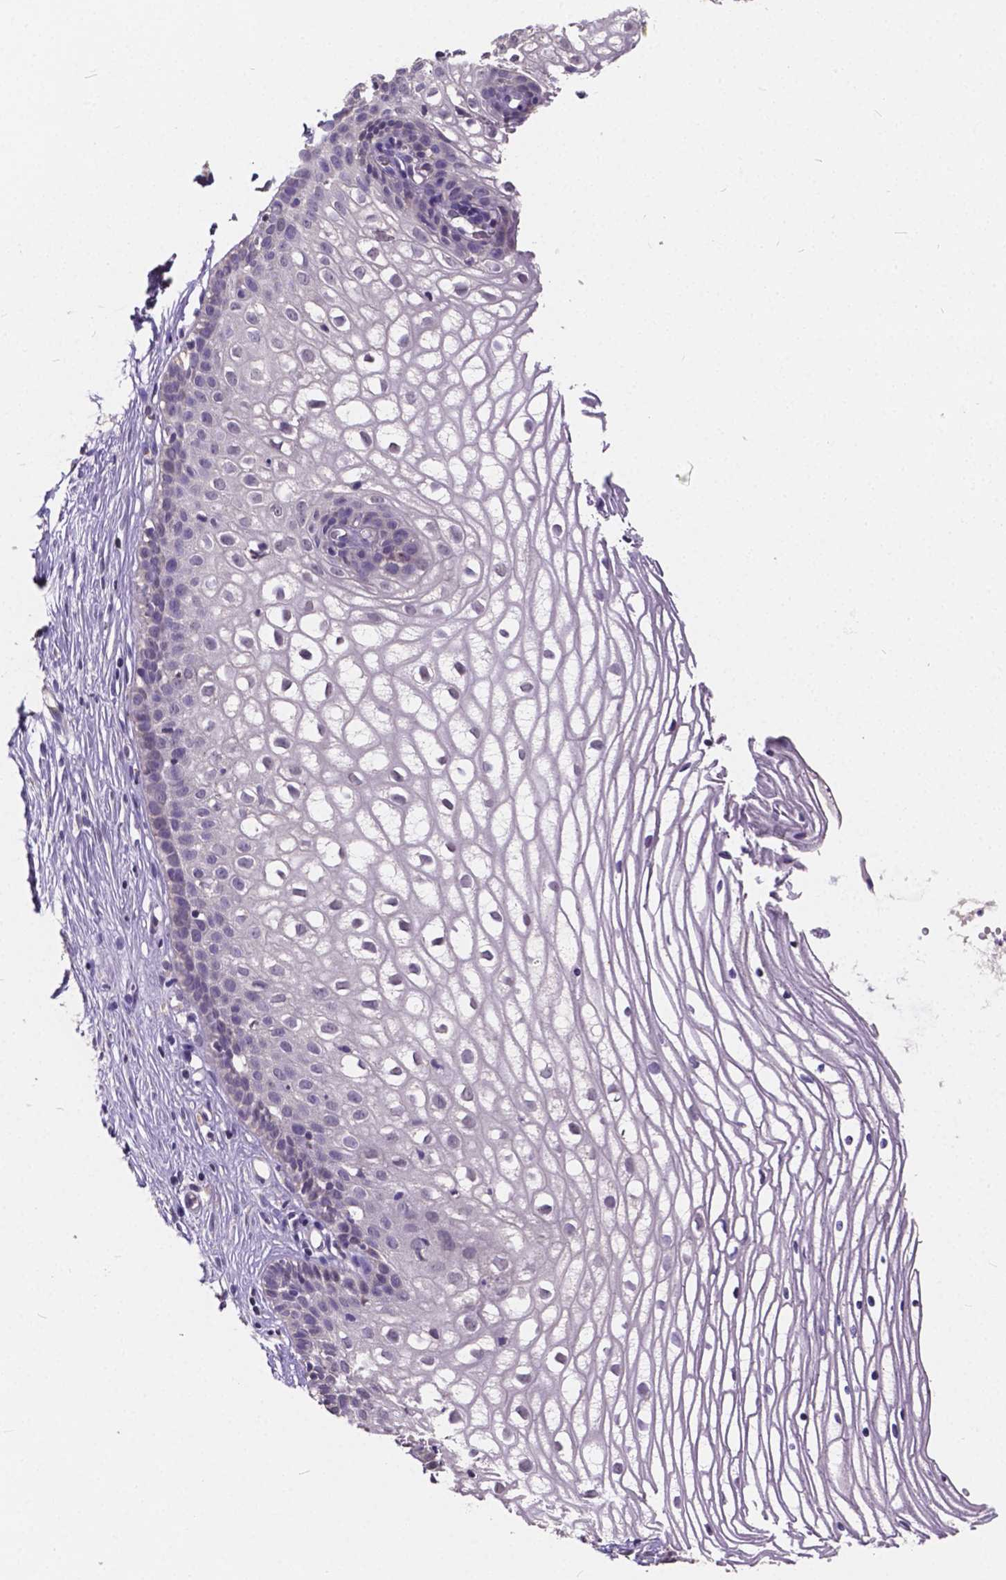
{"staining": {"intensity": "negative", "quantity": "none", "location": "none"}, "tissue": "cervix", "cell_type": "Glandular cells", "image_type": "normal", "snomed": [{"axis": "morphology", "description": "Normal tissue, NOS"}, {"axis": "topography", "description": "Cervix"}], "caption": "This is a histopathology image of immunohistochemistry staining of normal cervix, which shows no staining in glandular cells.", "gene": "CTNNA2", "patient": {"sex": "female", "age": 40}}